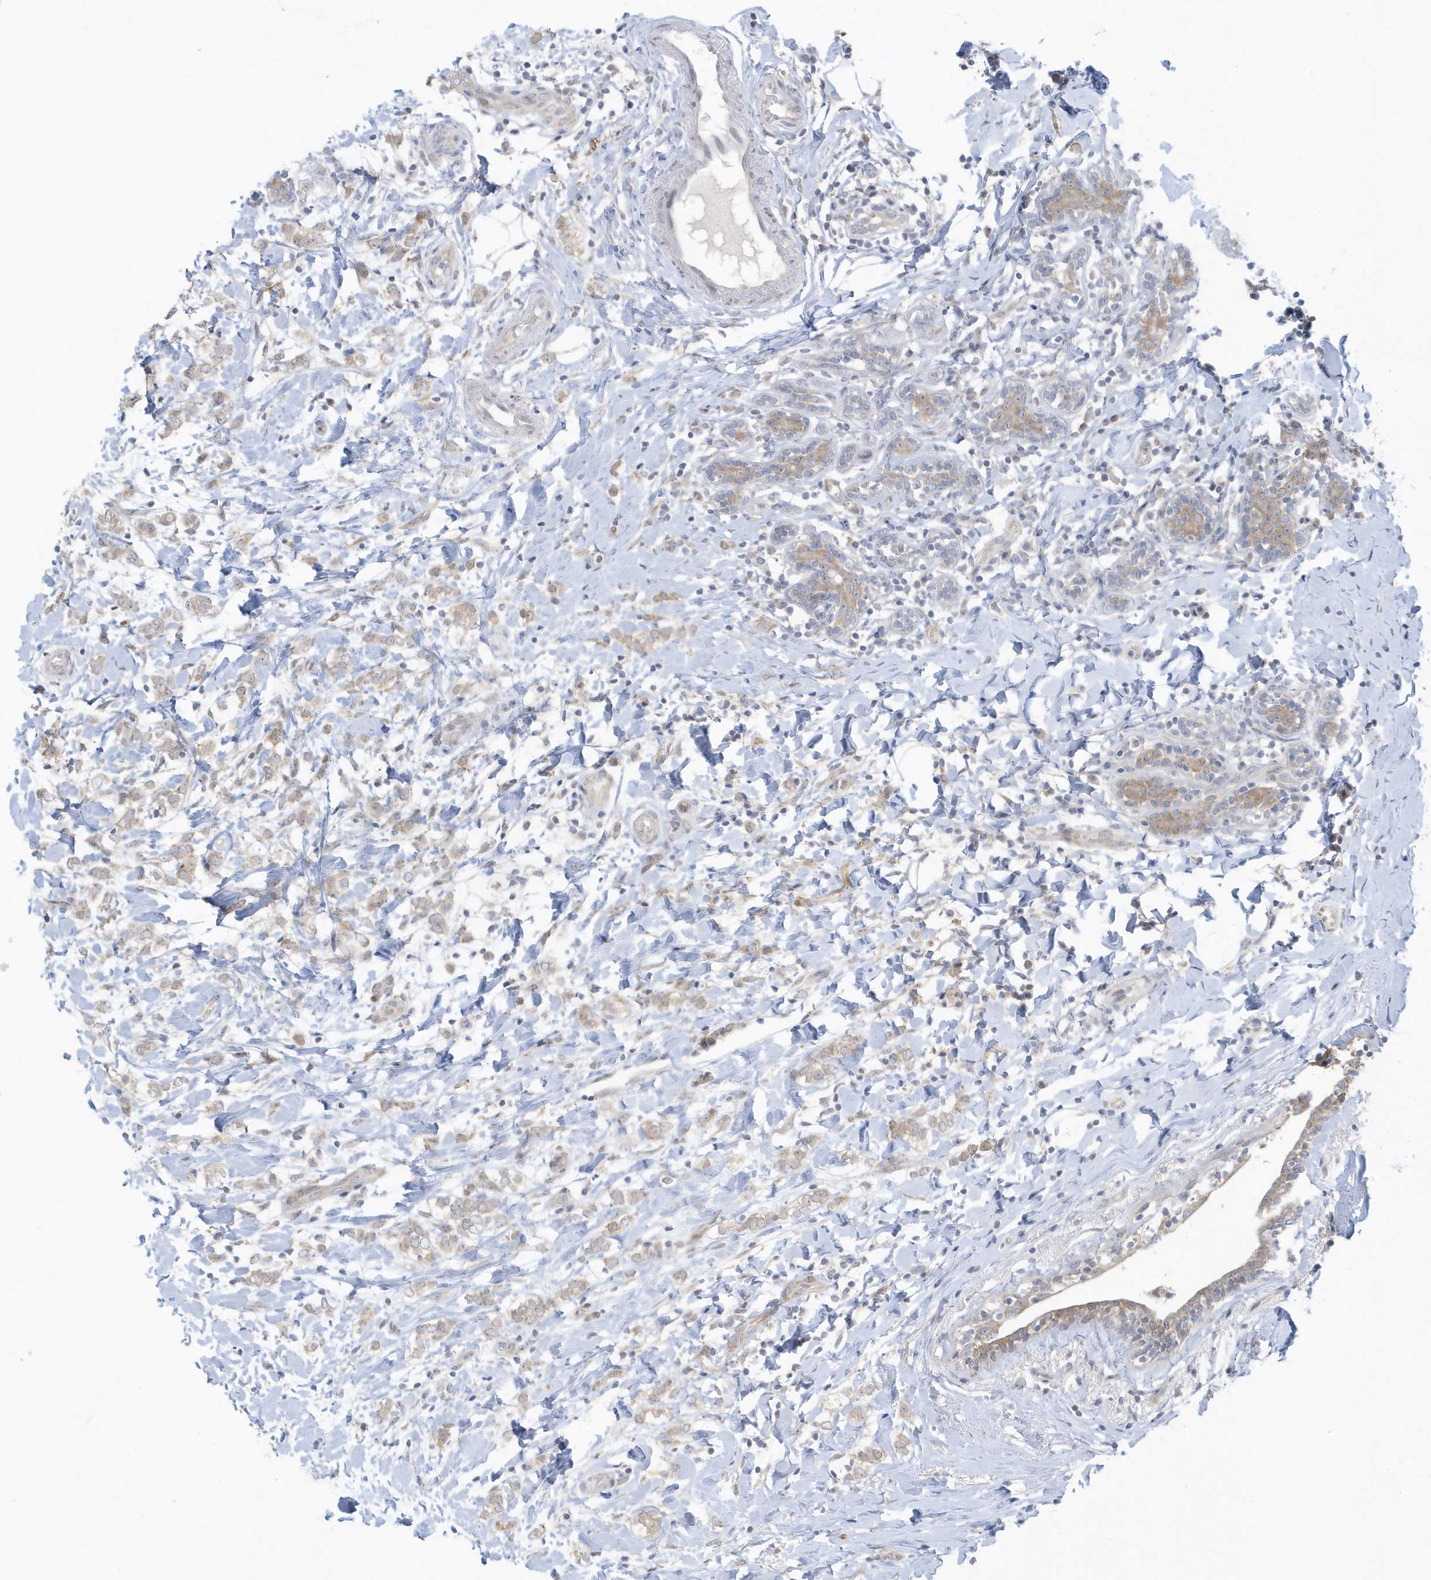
{"staining": {"intensity": "weak", "quantity": "<25%", "location": "cytoplasmic/membranous"}, "tissue": "breast cancer", "cell_type": "Tumor cells", "image_type": "cancer", "snomed": [{"axis": "morphology", "description": "Normal tissue, NOS"}, {"axis": "morphology", "description": "Lobular carcinoma"}, {"axis": "topography", "description": "Breast"}], "caption": "Immunohistochemical staining of breast cancer displays no significant positivity in tumor cells.", "gene": "SCN3A", "patient": {"sex": "female", "age": 47}}